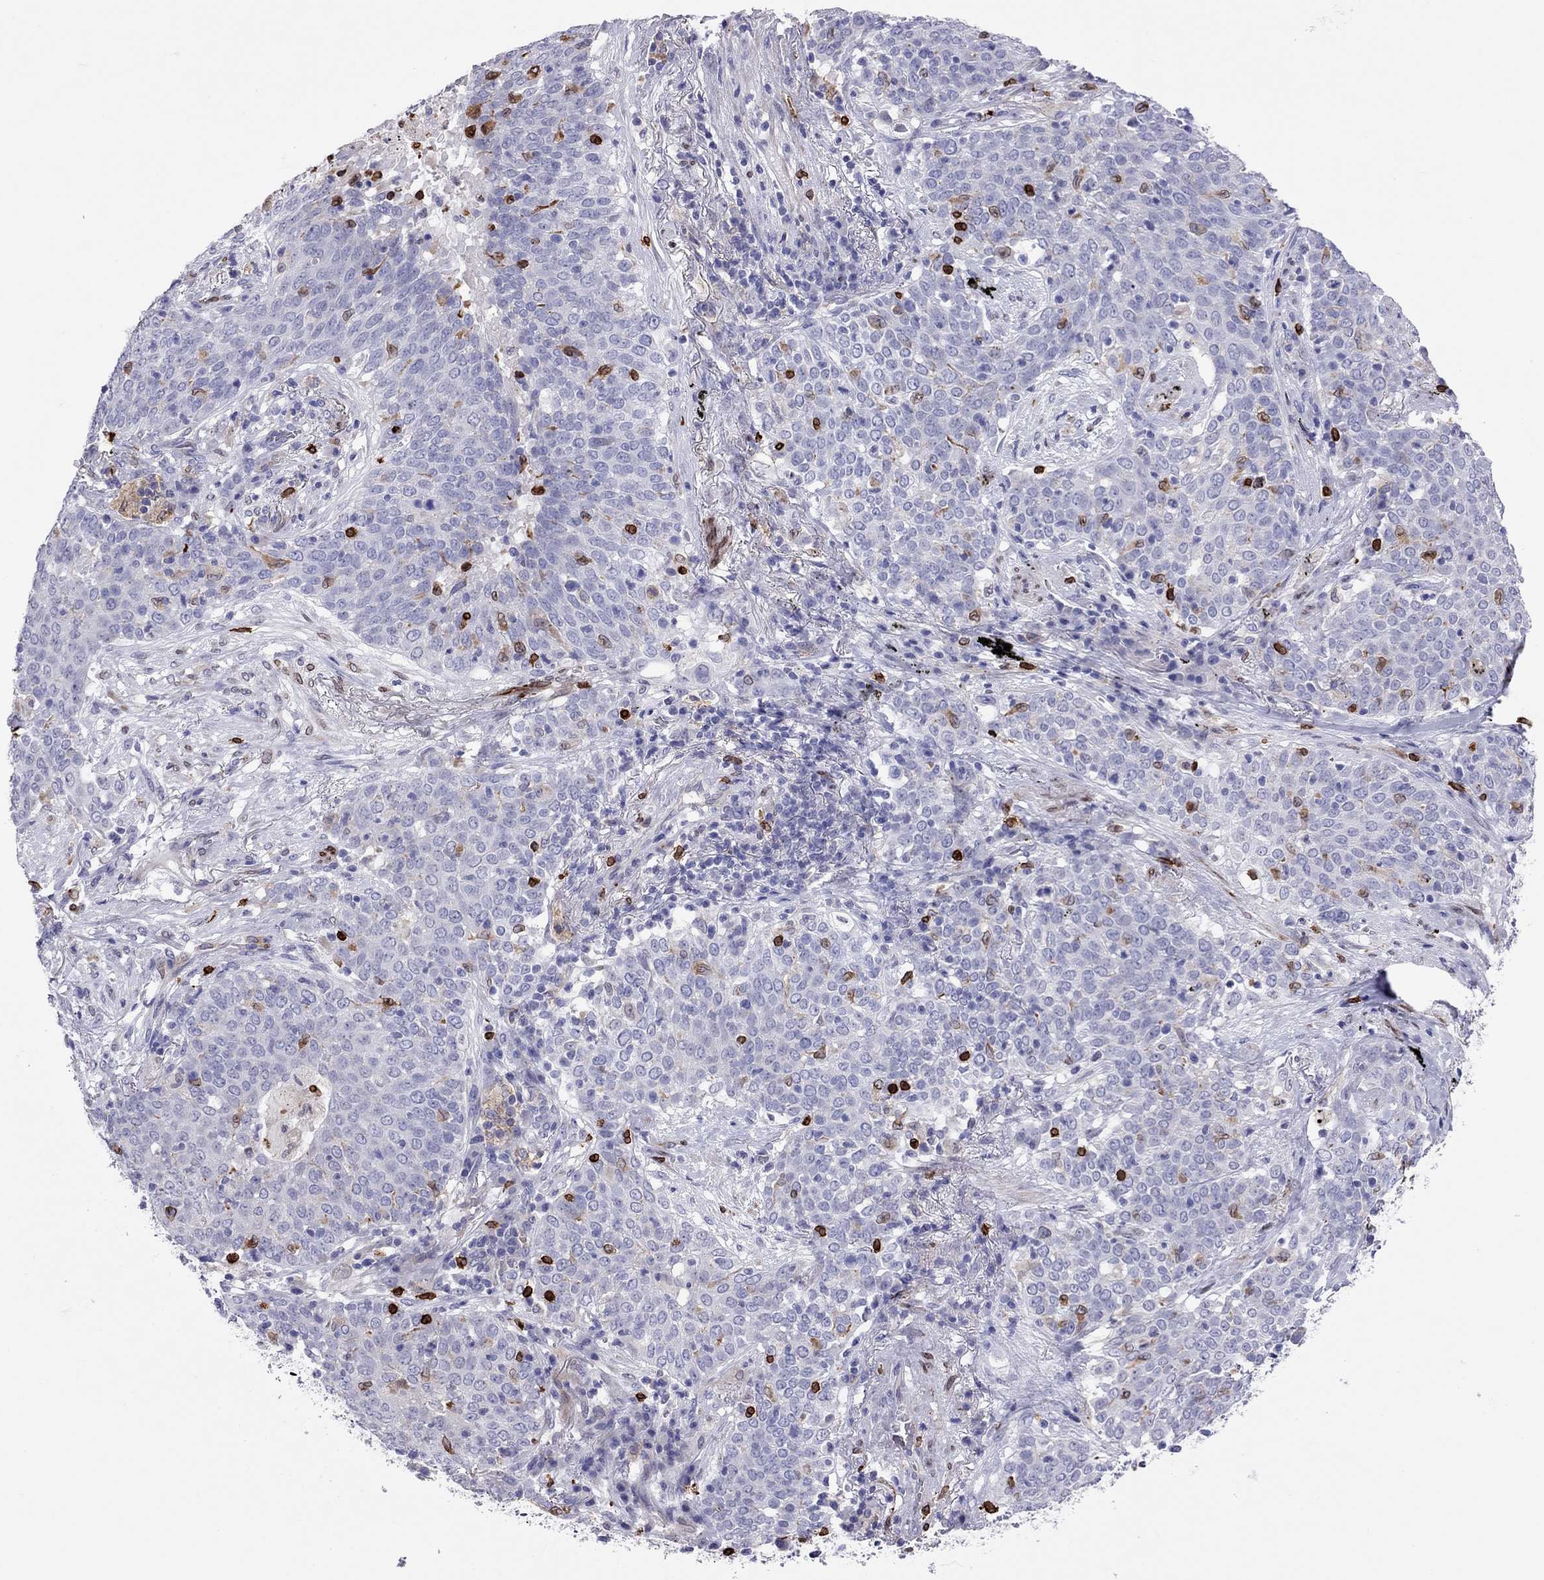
{"staining": {"intensity": "negative", "quantity": "none", "location": "none"}, "tissue": "lung cancer", "cell_type": "Tumor cells", "image_type": "cancer", "snomed": [{"axis": "morphology", "description": "Squamous cell carcinoma, NOS"}, {"axis": "topography", "description": "Lung"}], "caption": "IHC image of lung squamous cell carcinoma stained for a protein (brown), which displays no staining in tumor cells.", "gene": "ADORA2A", "patient": {"sex": "male", "age": 82}}